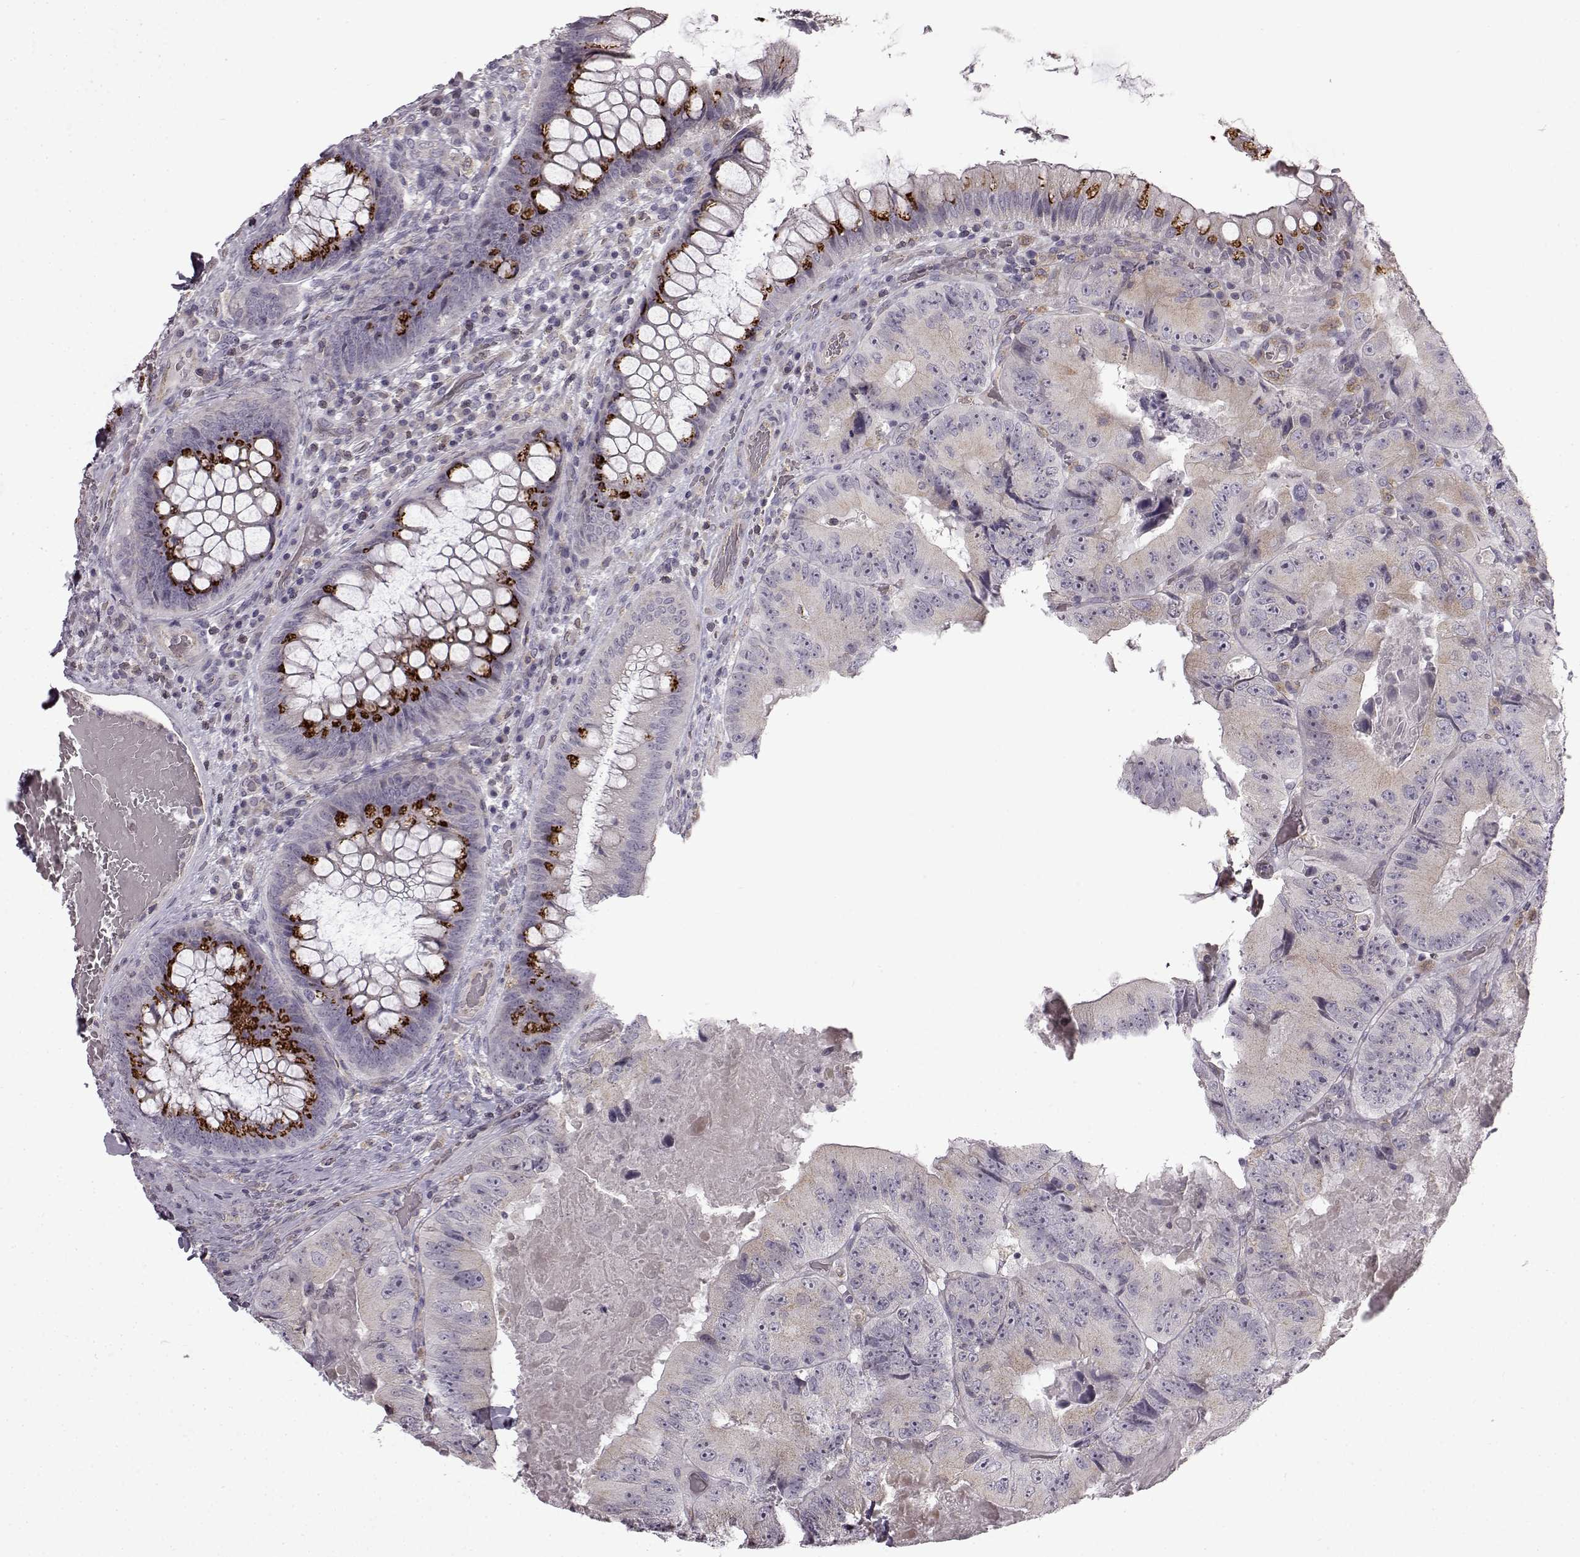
{"staining": {"intensity": "weak", "quantity": ">75%", "location": "cytoplasmic/membranous"}, "tissue": "colorectal cancer", "cell_type": "Tumor cells", "image_type": "cancer", "snomed": [{"axis": "morphology", "description": "Adenocarcinoma, NOS"}, {"axis": "topography", "description": "Colon"}], "caption": "A brown stain shows weak cytoplasmic/membranous expression of a protein in human colorectal cancer tumor cells. Using DAB (brown) and hematoxylin (blue) stains, captured at high magnification using brightfield microscopy.", "gene": "B3GNT6", "patient": {"sex": "female", "age": 86}}